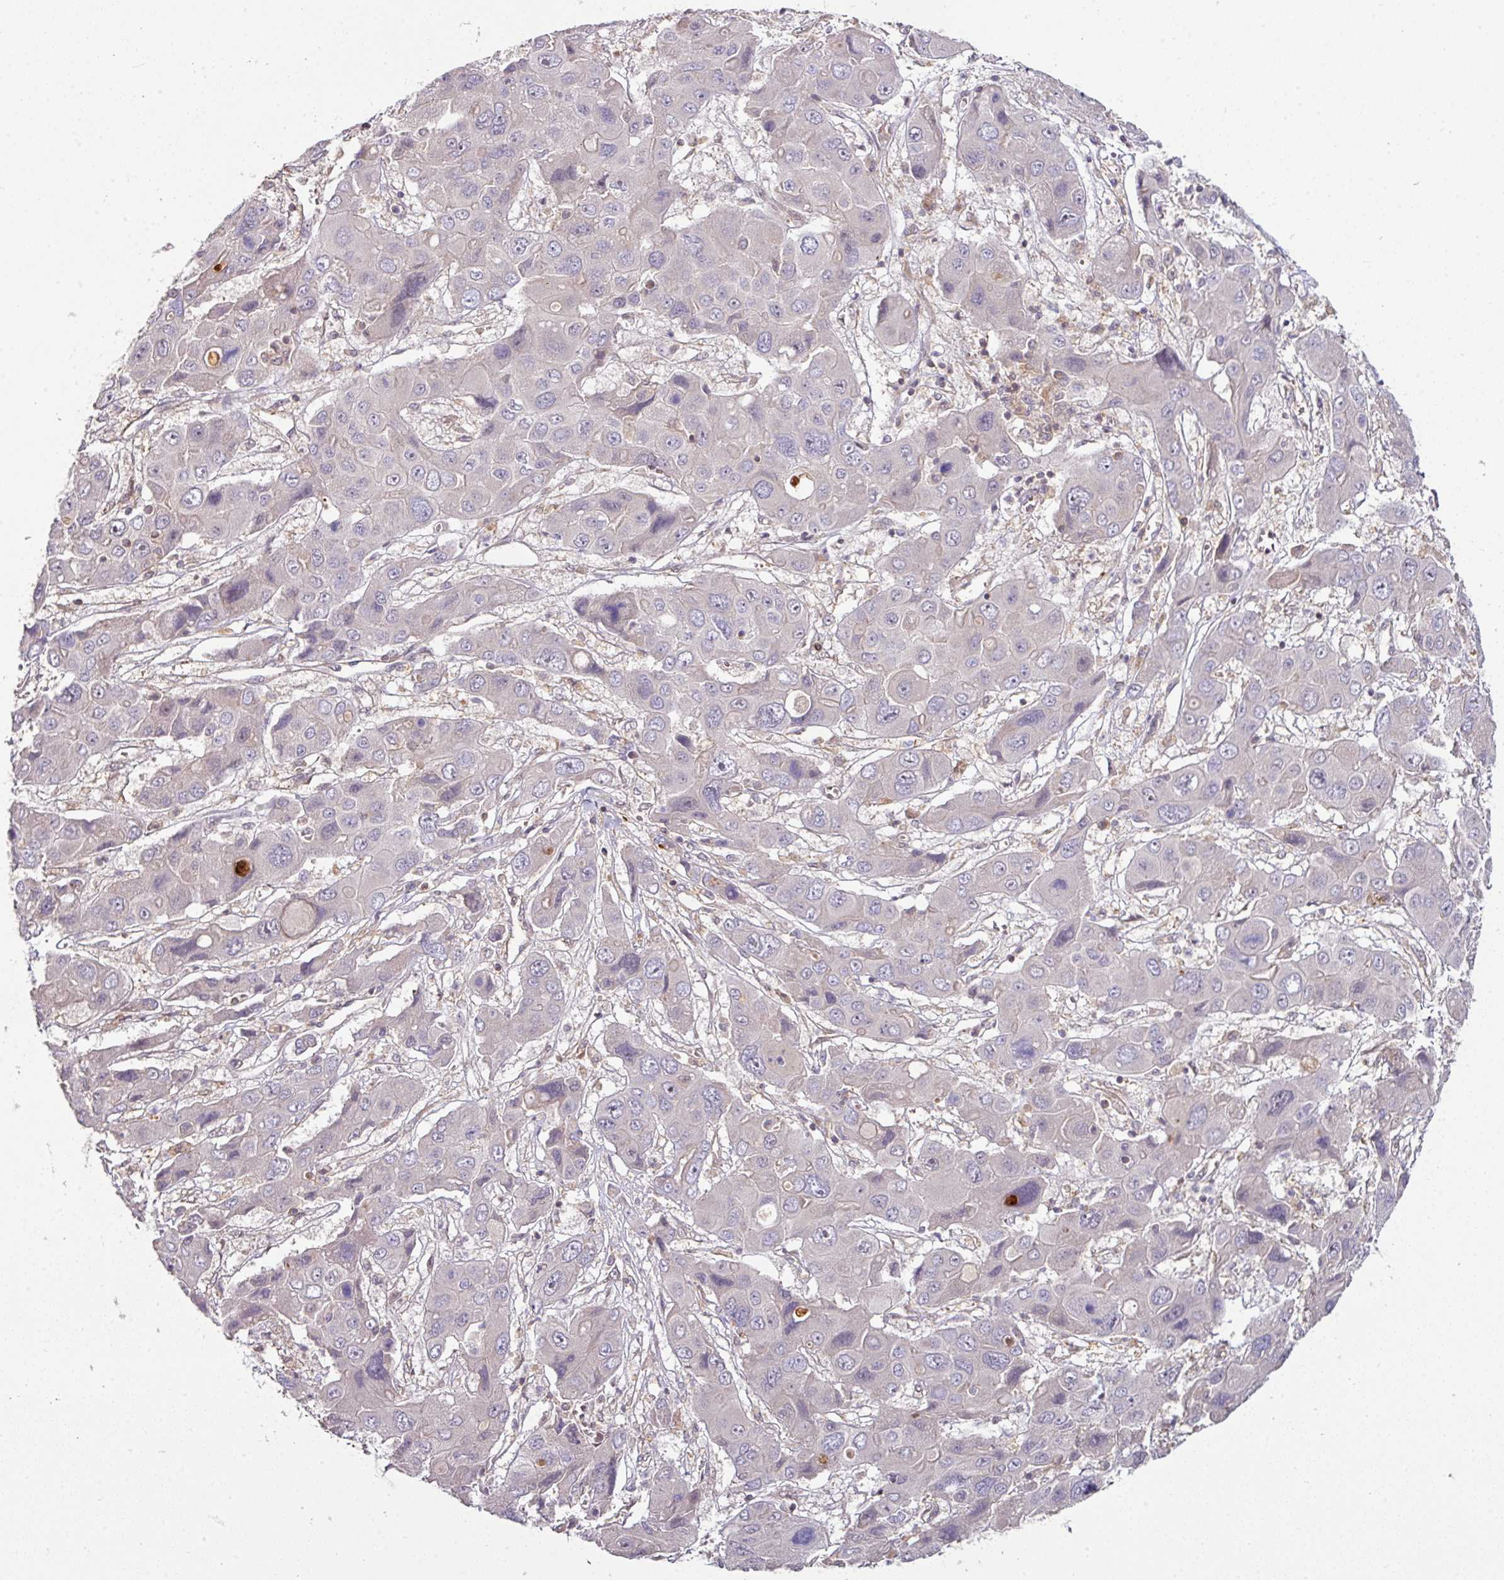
{"staining": {"intensity": "negative", "quantity": "none", "location": "none"}, "tissue": "liver cancer", "cell_type": "Tumor cells", "image_type": "cancer", "snomed": [{"axis": "morphology", "description": "Cholangiocarcinoma"}, {"axis": "topography", "description": "Liver"}], "caption": "This photomicrograph is of cholangiocarcinoma (liver) stained with immunohistochemistry to label a protein in brown with the nuclei are counter-stained blue. There is no expression in tumor cells. (DAB IHC, high magnification).", "gene": "SLAMF6", "patient": {"sex": "male", "age": 67}}